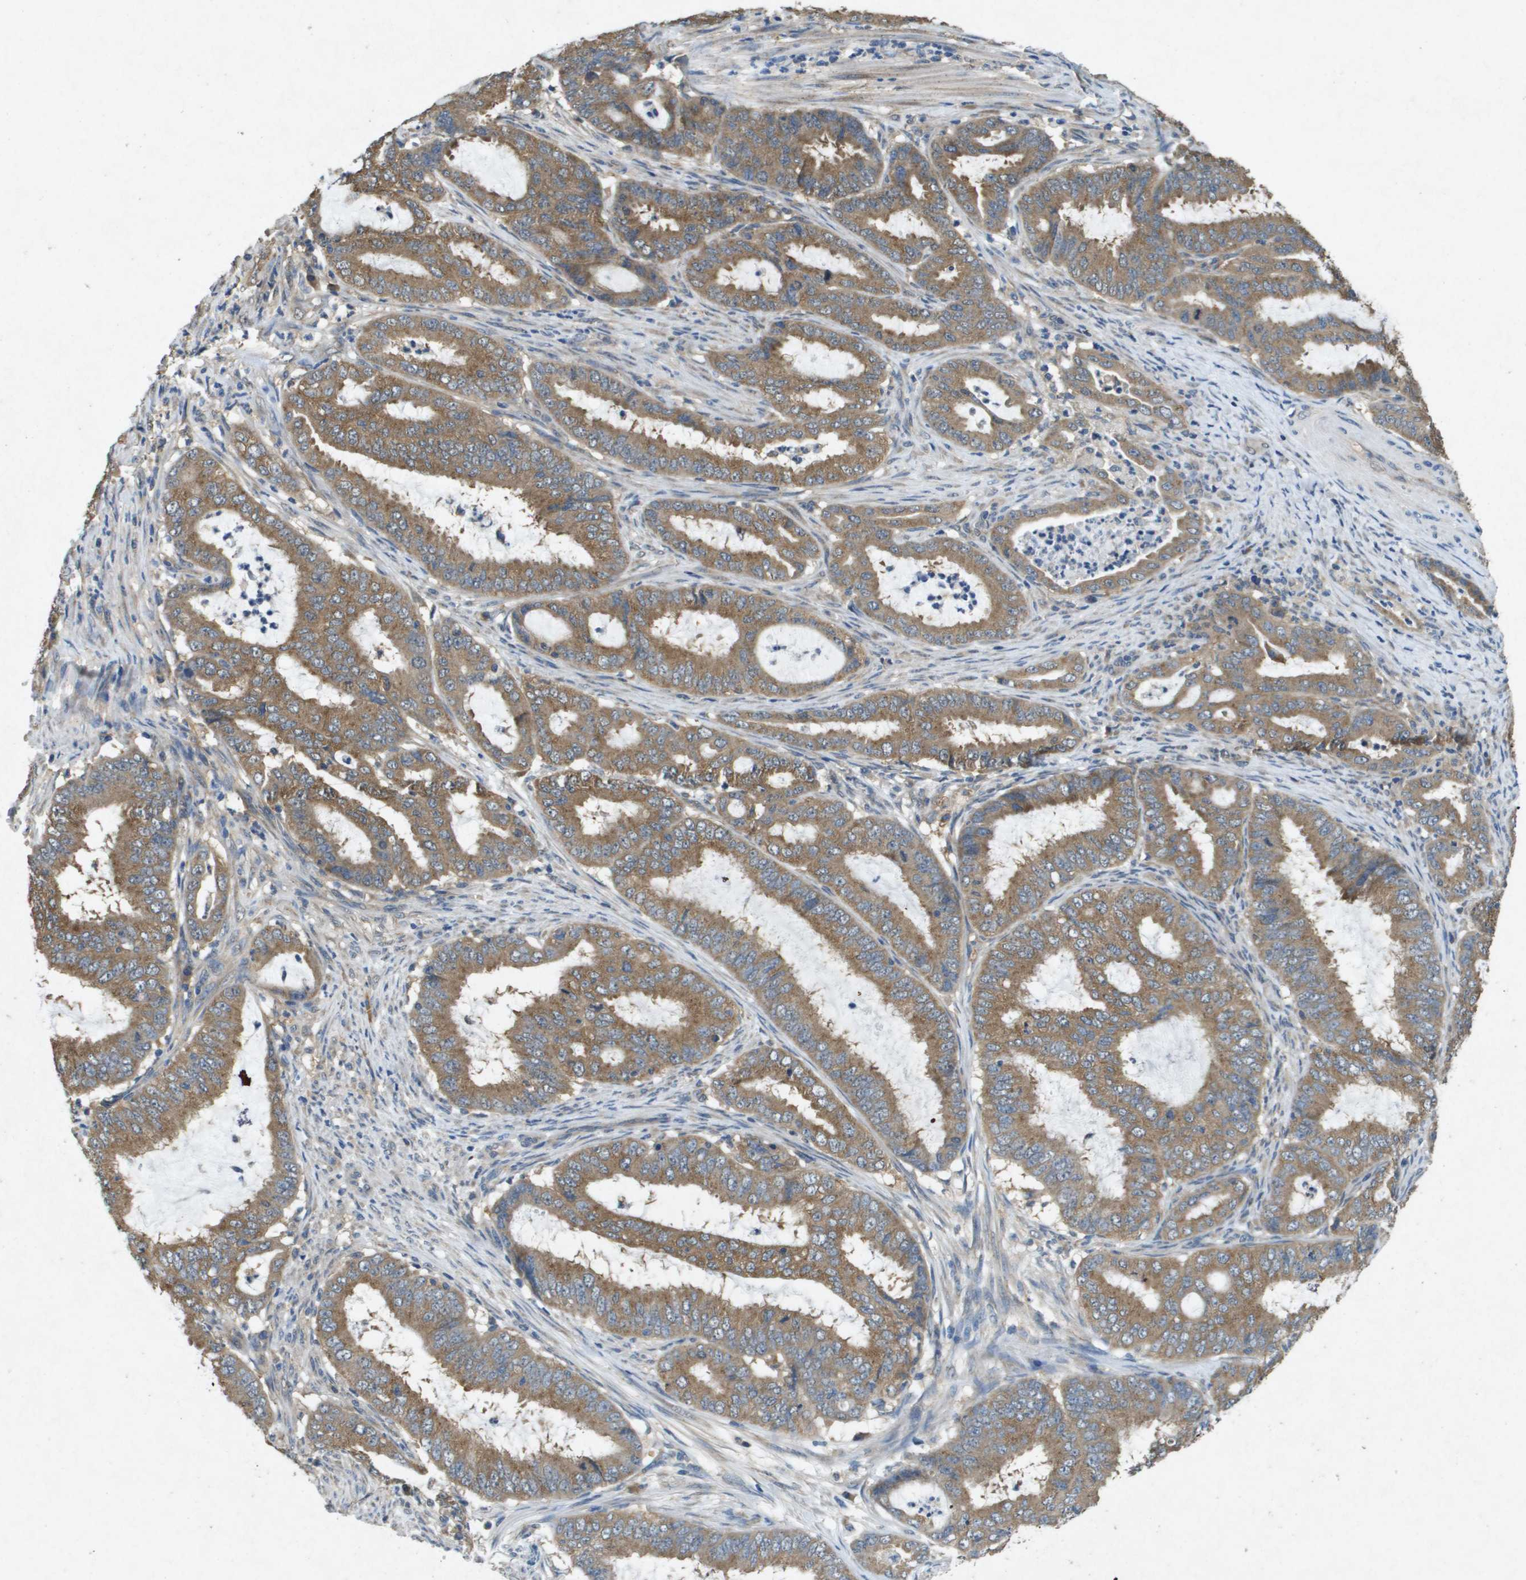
{"staining": {"intensity": "moderate", "quantity": ">75%", "location": "cytoplasmic/membranous"}, "tissue": "endometrial cancer", "cell_type": "Tumor cells", "image_type": "cancer", "snomed": [{"axis": "morphology", "description": "Adenocarcinoma, NOS"}, {"axis": "topography", "description": "Endometrium"}], "caption": "A histopathology image of human endometrial cancer (adenocarcinoma) stained for a protein reveals moderate cytoplasmic/membranous brown staining in tumor cells.", "gene": "PTPRT", "patient": {"sex": "female", "age": 70}}